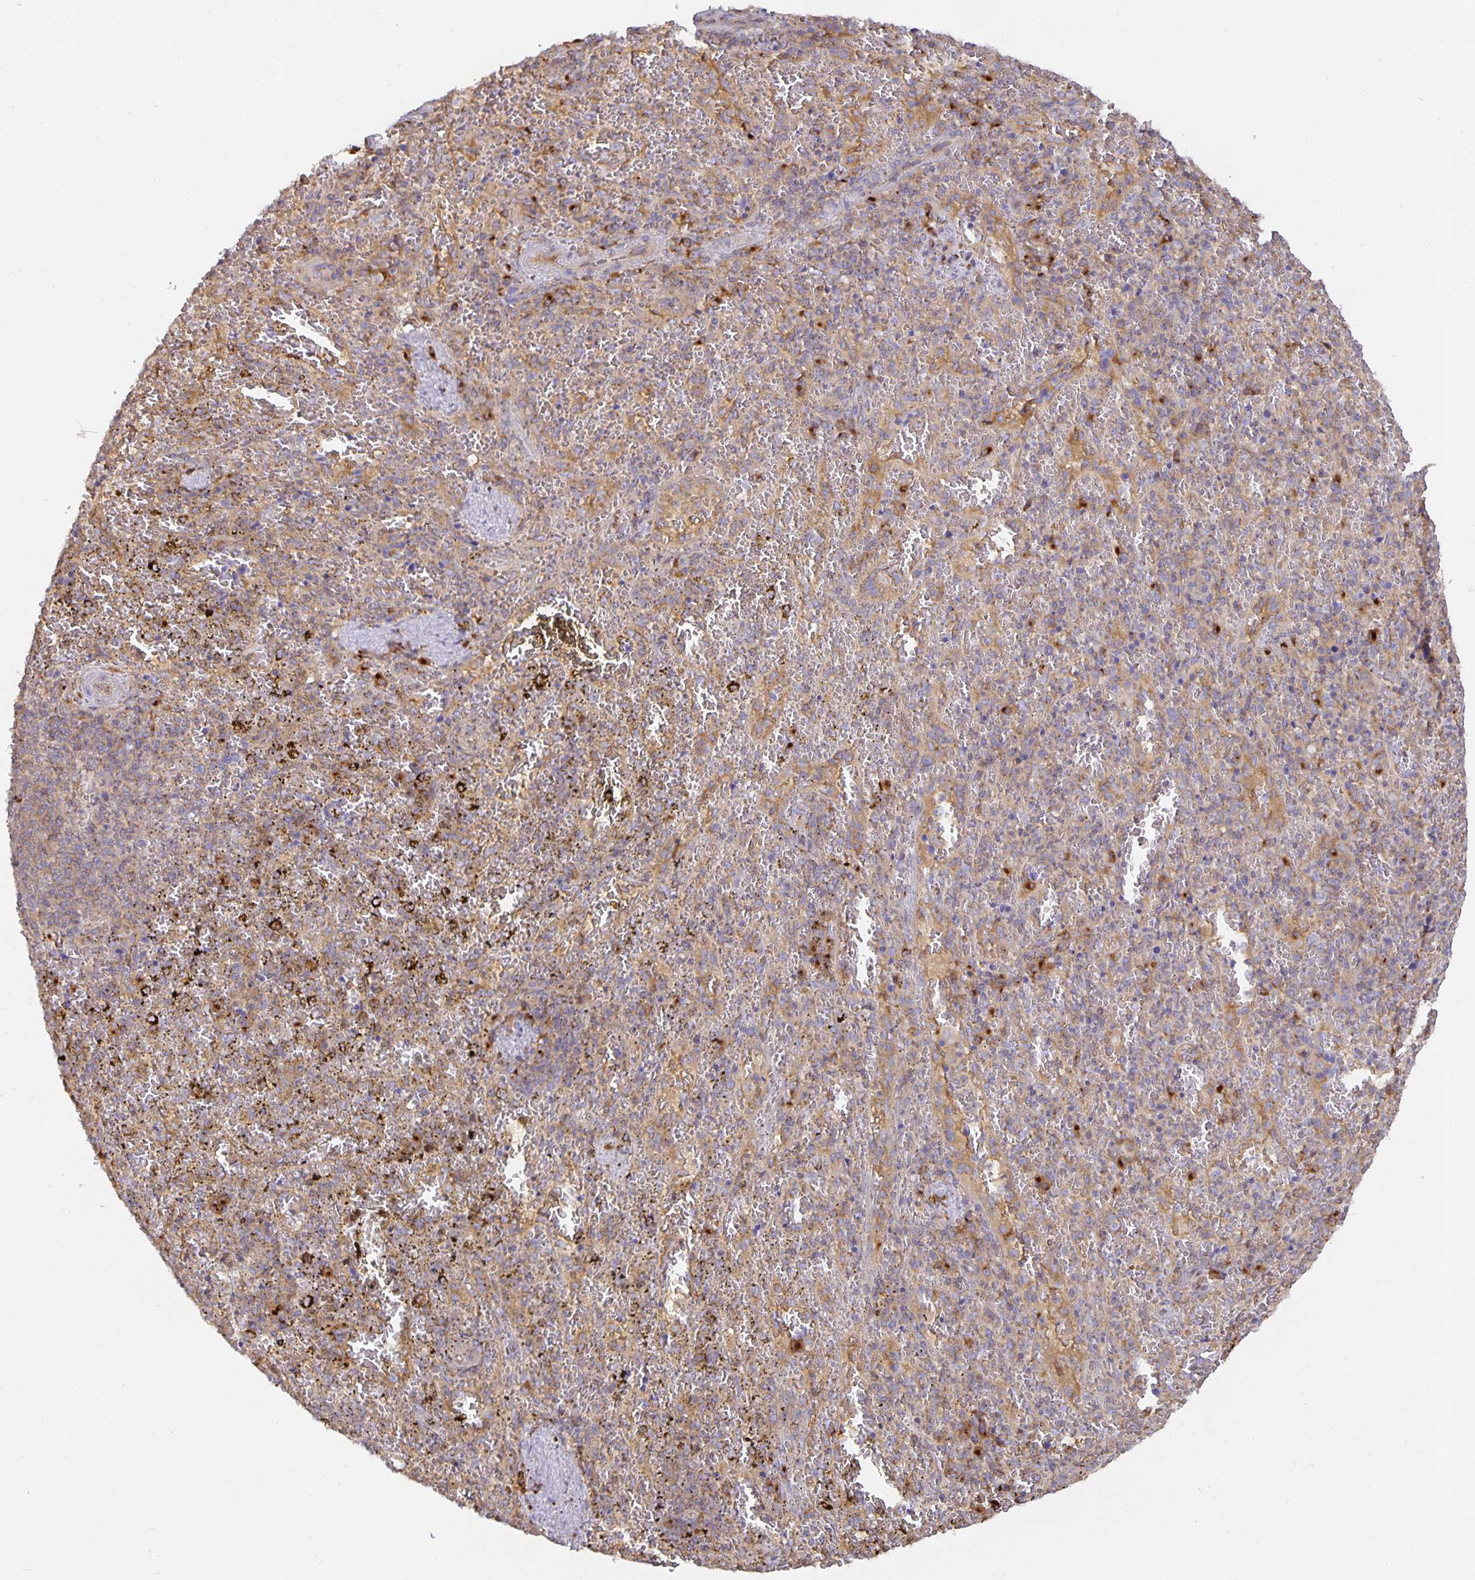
{"staining": {"intensity": "negative", "quantity": "none", "location": "none"}, "tissue": "spleen", "cell_type": "Cells in red pulp", "image_type": "normal", "snomed": [{"axis": "morphology", "description": "Normal tissue, NOS"}, {"axis": "topography", "description": "Spleen"}], "caption": "Protein analysis of normal spleen displays no significant positivity in cells in red pulp.", "gene": "USO1", "patient": {"sex": "female", "age": 50}}